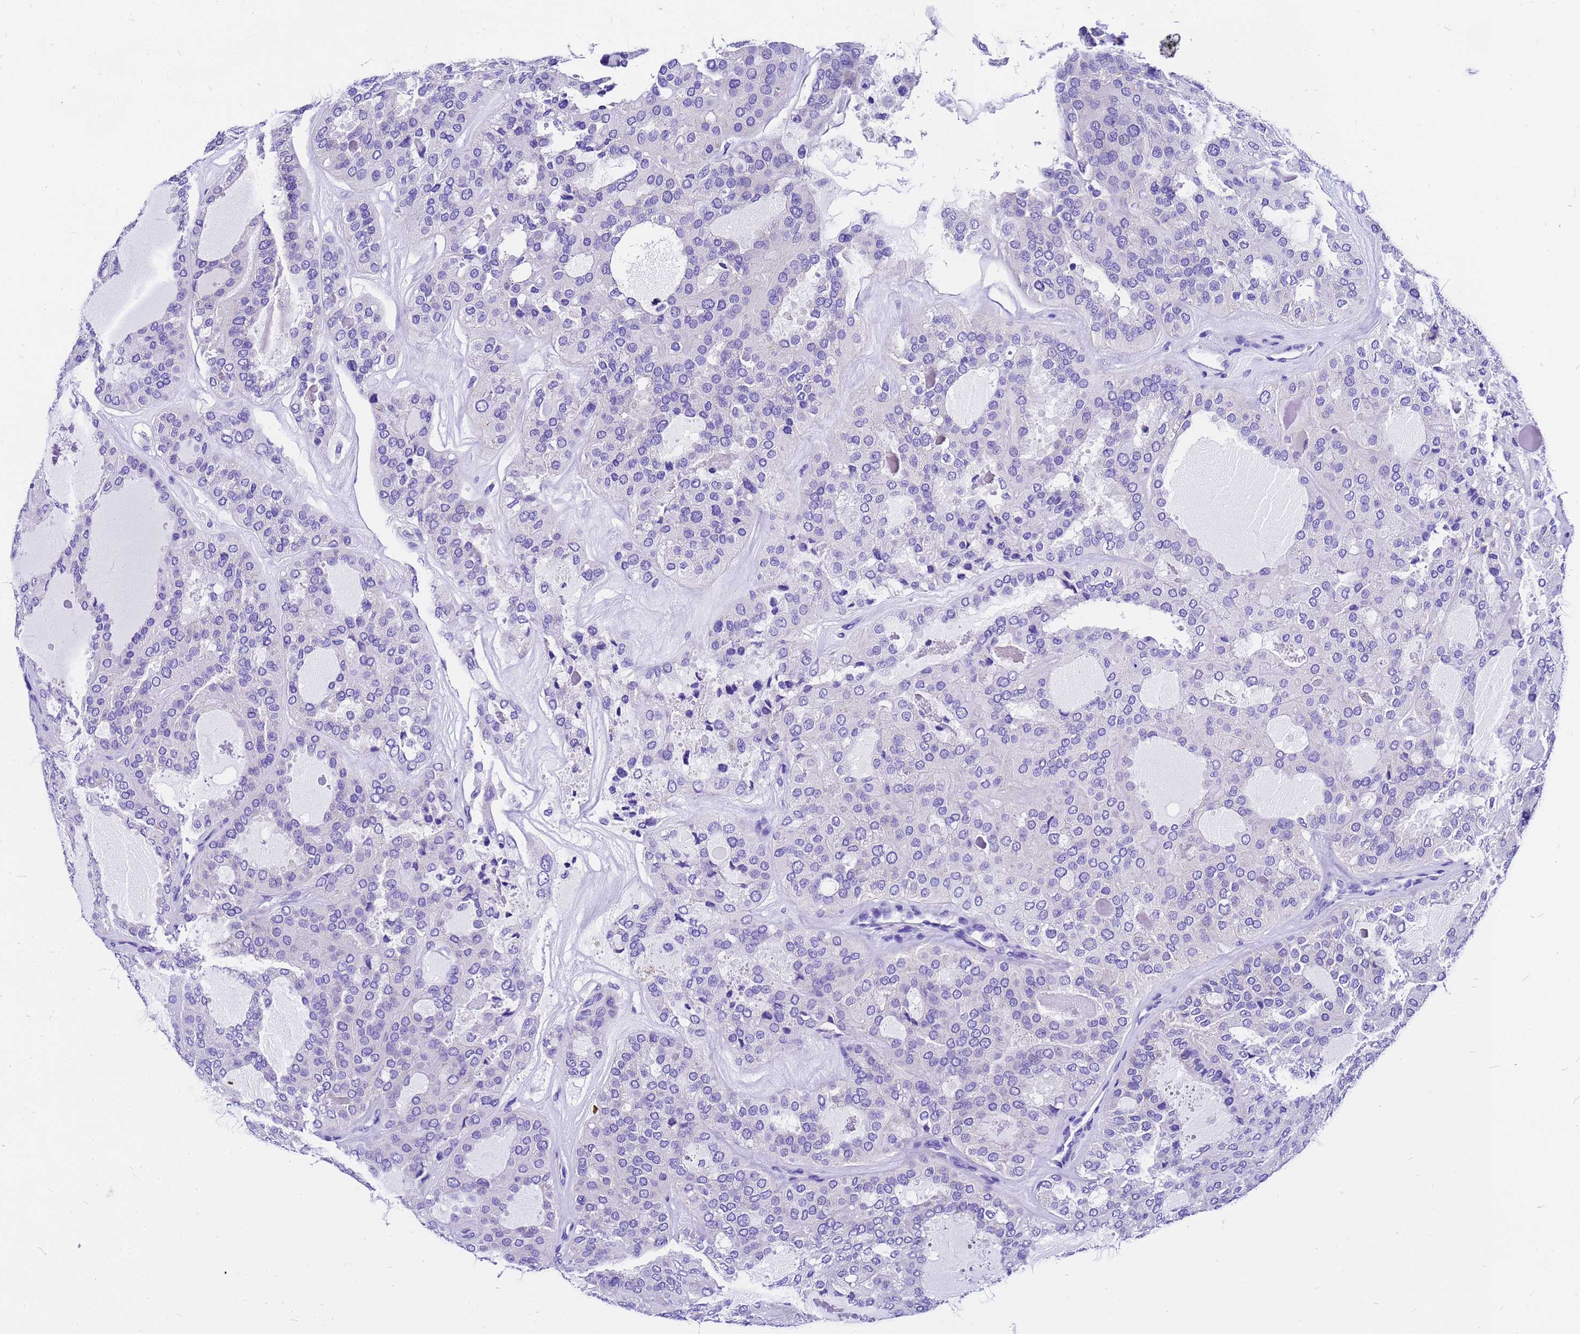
{"staining": {"intensity": "negative", "quantity": "none", "location": "none"}, "tissue": "thyroid cancer", "cell_type": "Tumor cells", "image_type": "cancer", "snomed": [{"axis": "morphology", "description": "Follicular adenoma carcinoma, NOS"}, {"axis": "topography", "description": "Thyroid gland"}], "caption": "A histopathology image of thyroid follicular adenoma carcinoma stained for a protein displays no brown staining in tumor cells. The staining was performed using DAB to visualize the protein expression in brown, while the nuclei were stained in blue with hematoxylin (Magnification: 20x).", "gene": "HERC4", "patient": {"sex": "male", "age": 75}}